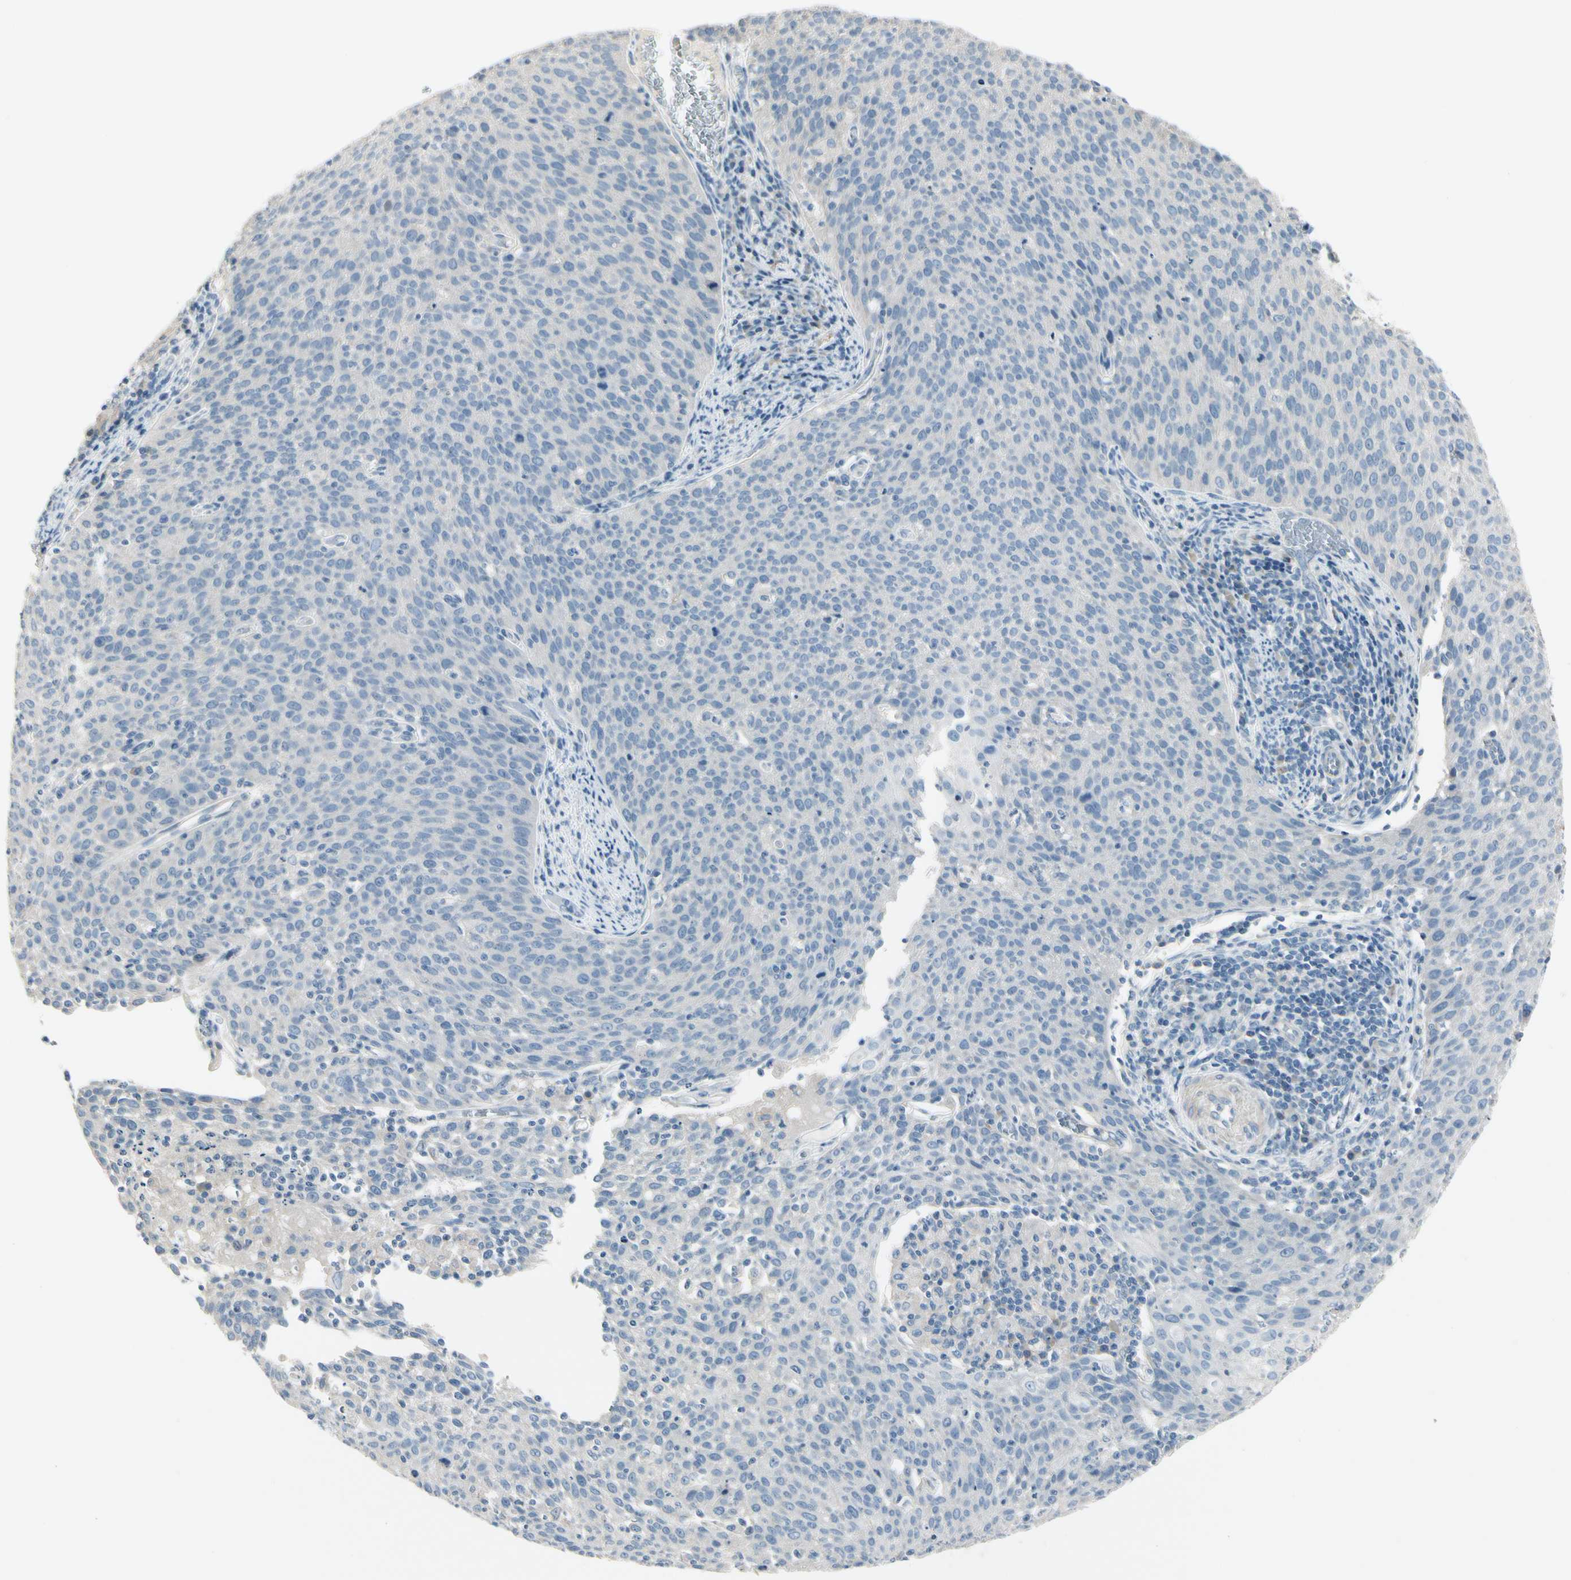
{"staining": {"intensity": "negative", "quantity": "none", "location": "none"}, "tissue": "cervical cancer", "cell_type": "Tumor cells", "image_type": "cancer", "snomed": [{"axis": "morphology", "description": "Squamous cell carcinoma, NOS"}, {"axis": "topography", "description": "Cervix"}], "caption": "This is a image of immunohistochemistry staining of squamous cell carcinoma (cervical), which shows no expression in tumor cells.", "gene": "CYP2E1", "patient": {"sex": "female", "age": 38}}